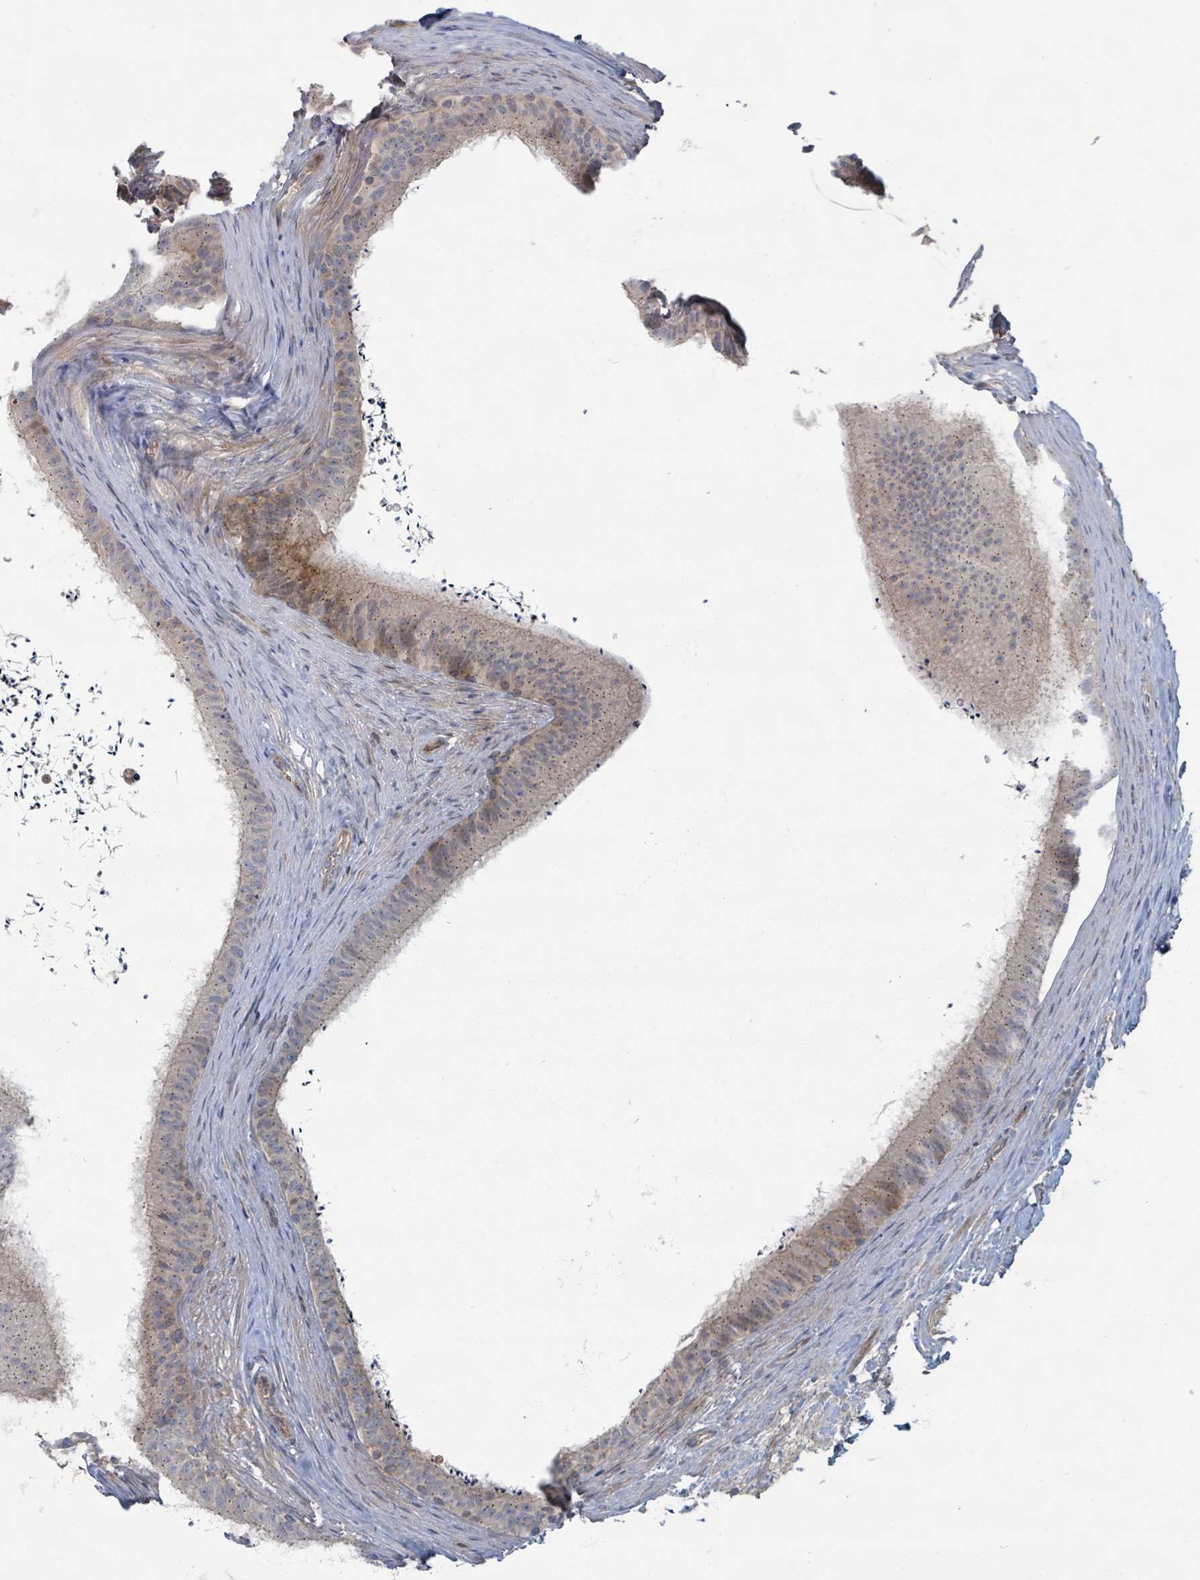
{"staining": {"intensity": "weak", "quantity": "<25%", "location": "cytoplasmic/membranous"}, "tissue": "epididymis", "cell_type": "Glandular cells", "image_type": "normal", "snomed": [{"axis": "morphology", "description": "Normal tissue, NOS"}, {"axis": "topography", "description": "Testis"}, {"axis": "topography", "description": "Epididymis"}], "caption": "High power microscopy photomicrograph of an immunohistochemistry (IHC) histopathology image of benign epididymis, revealing no significant staining in glandular cells.", "gene": "COL5A3", "patient": {"sex": "male", "age": 41}}